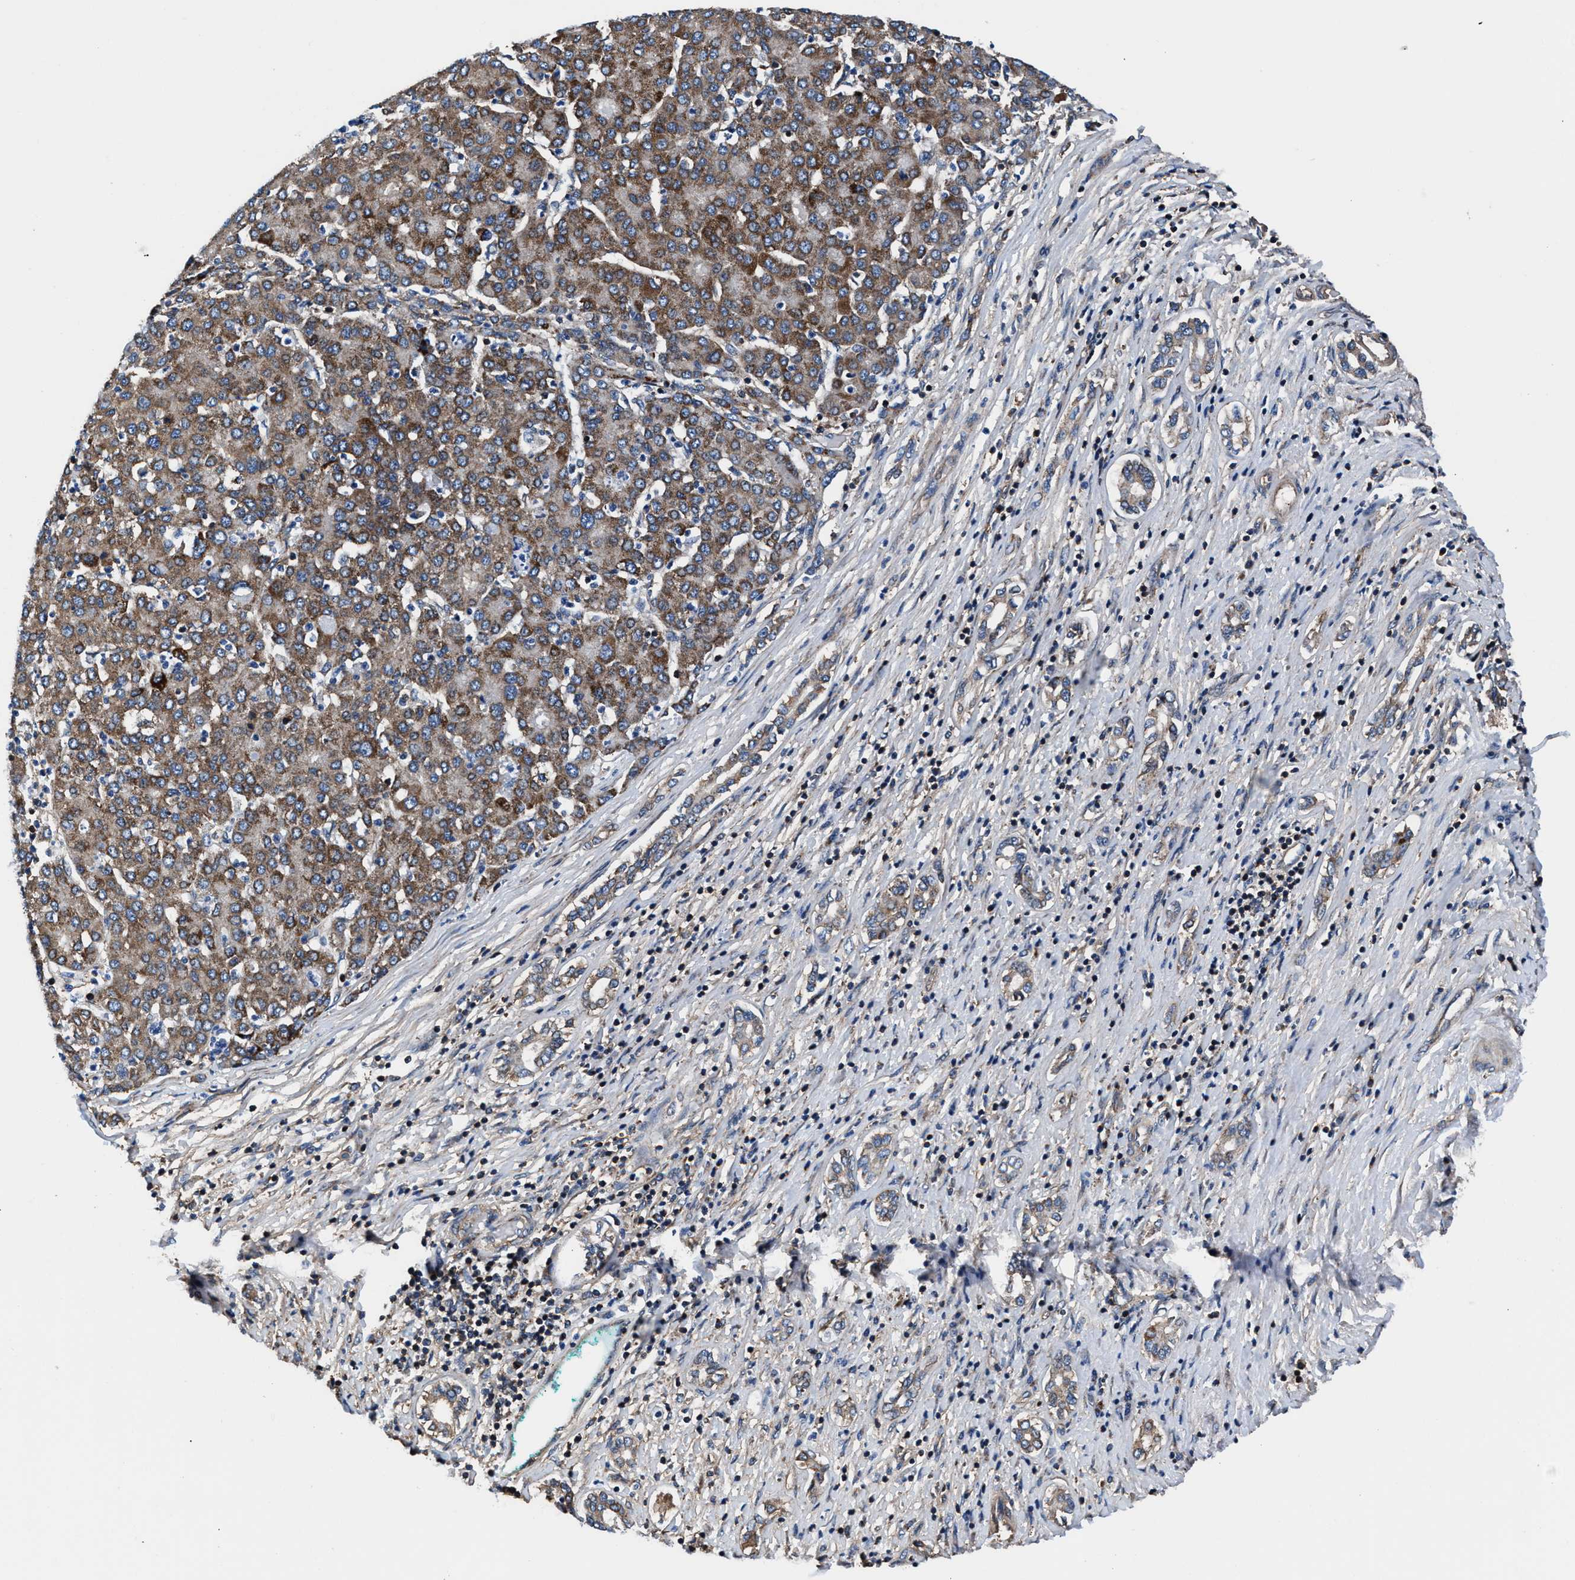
{"staining": {"intensity": "moderate", "quantity": ">75%", "location": "cytoplasmic/membranous"}, "tissue": "liver cancer", "cell_type": "Tumor cells", "image_type": "cancer", "snomed": [{"axis": "morphology", "description": "Carcinoma, Hepatocellular, NOS"}, {"axis": "topography", "description": "Liver"}], "caption": "IHC staining of liver cancer, which demonstrates medium levels of moderate cytoplasmic/membranous positivity in approximately >75% of tumor cells indicating moderate cytoplasmic/membranous protein staining. The staining was performed using DAB (brown) for protein detection and nuclei were counterstained in hematoxylin (blue).", "gene": "NKTR", "patient": {"sex": "male", "age": 65}}